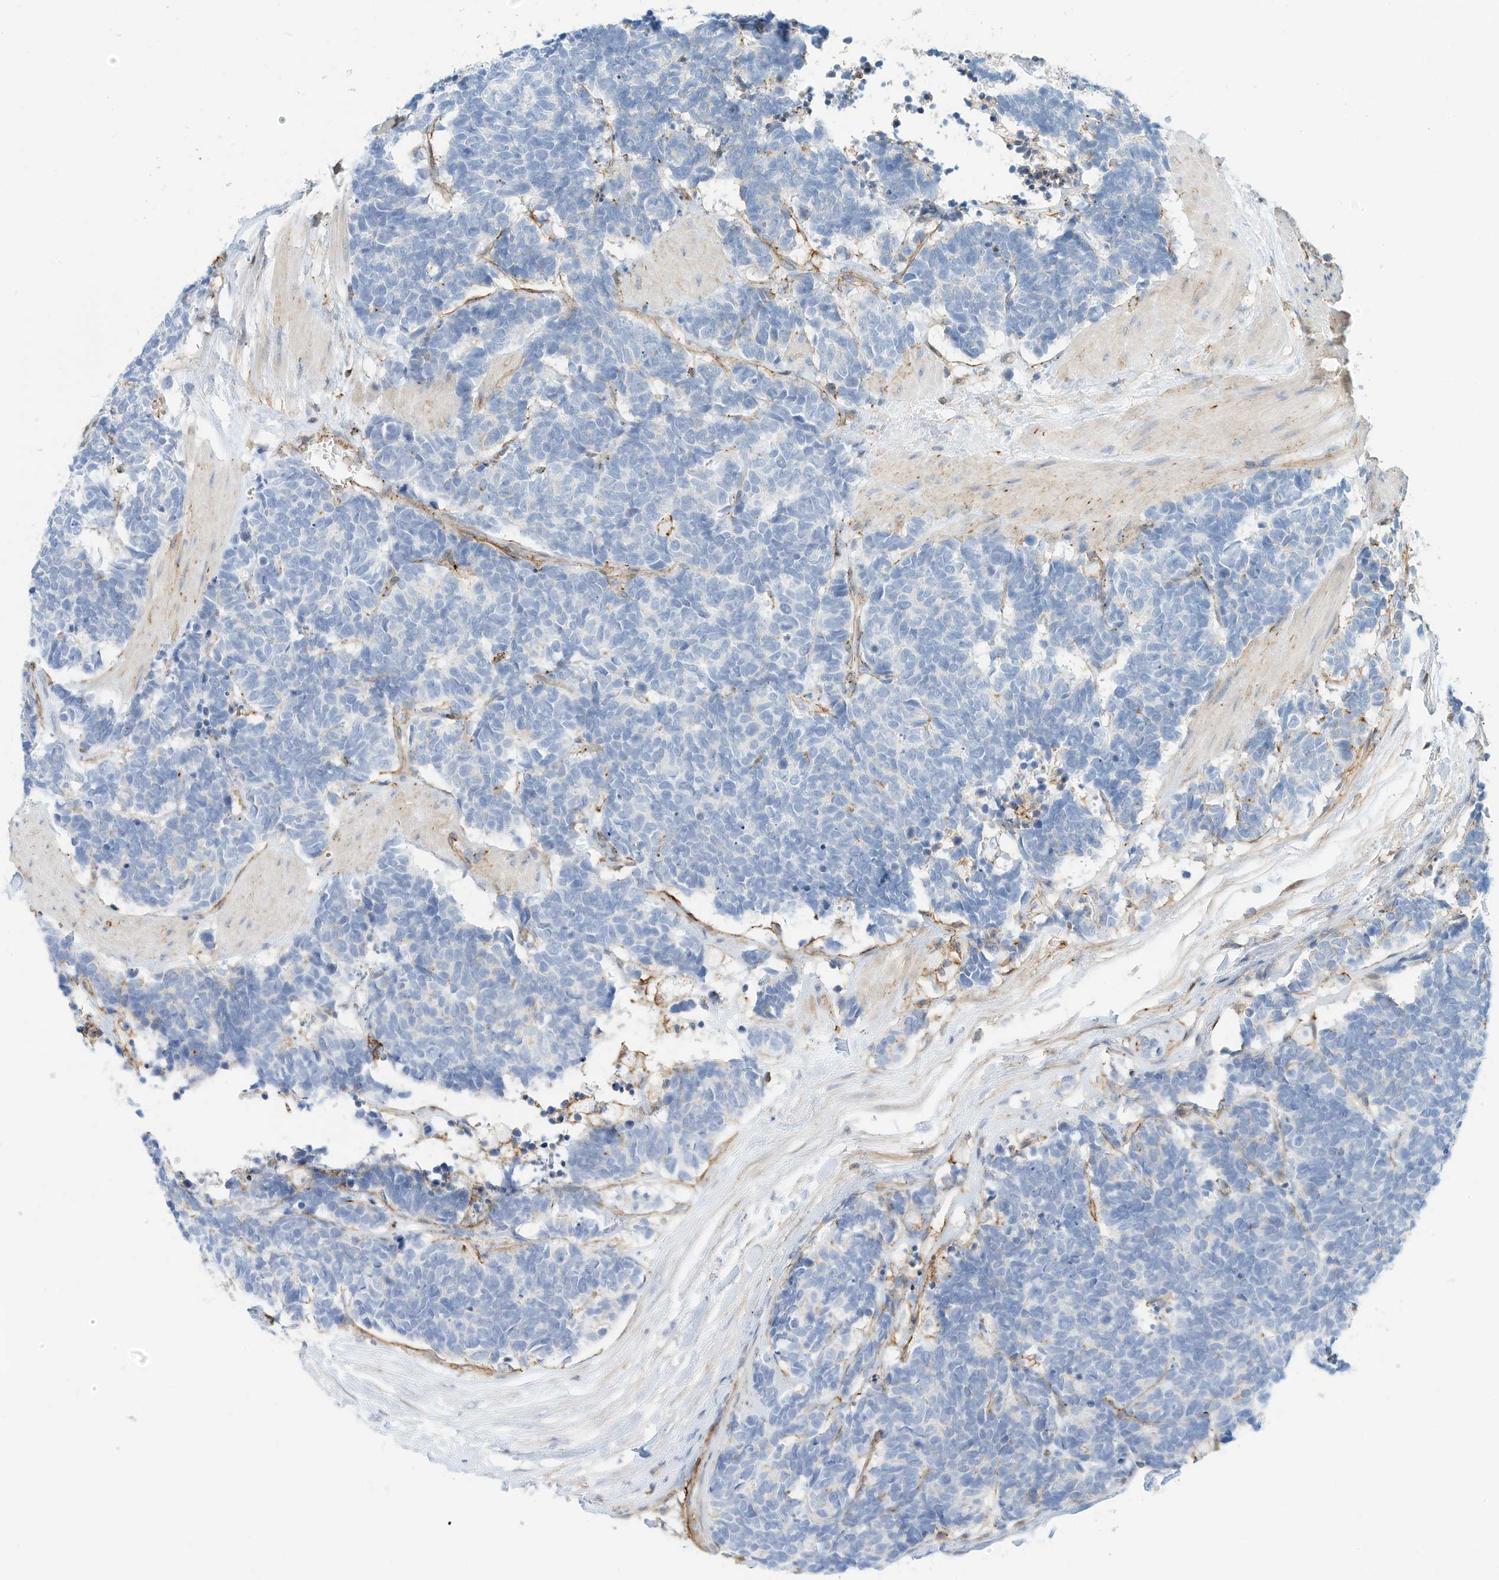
{"staining": {"intensity": "negative", "quantity": "none", "location": "none"}, "tissue": "carcinoid", "cell_type": "Tumor cells", "image_type": "cancer", "snomed": [{"axis": "morphology", "description": "Carcinoma, NOS"}, {"axis": "morphology", "description": "Carcinoid, malignant, NOS"}, {"axis": "topography", "description": "Urinary bladder"}], "caption": "This is an immunohistochemistry (IHC) micrograph of carcinoid. There is no positivity in tumor cells.", "gene": "TXNDC9", "patient": {"sex": "male", "age": 57}}